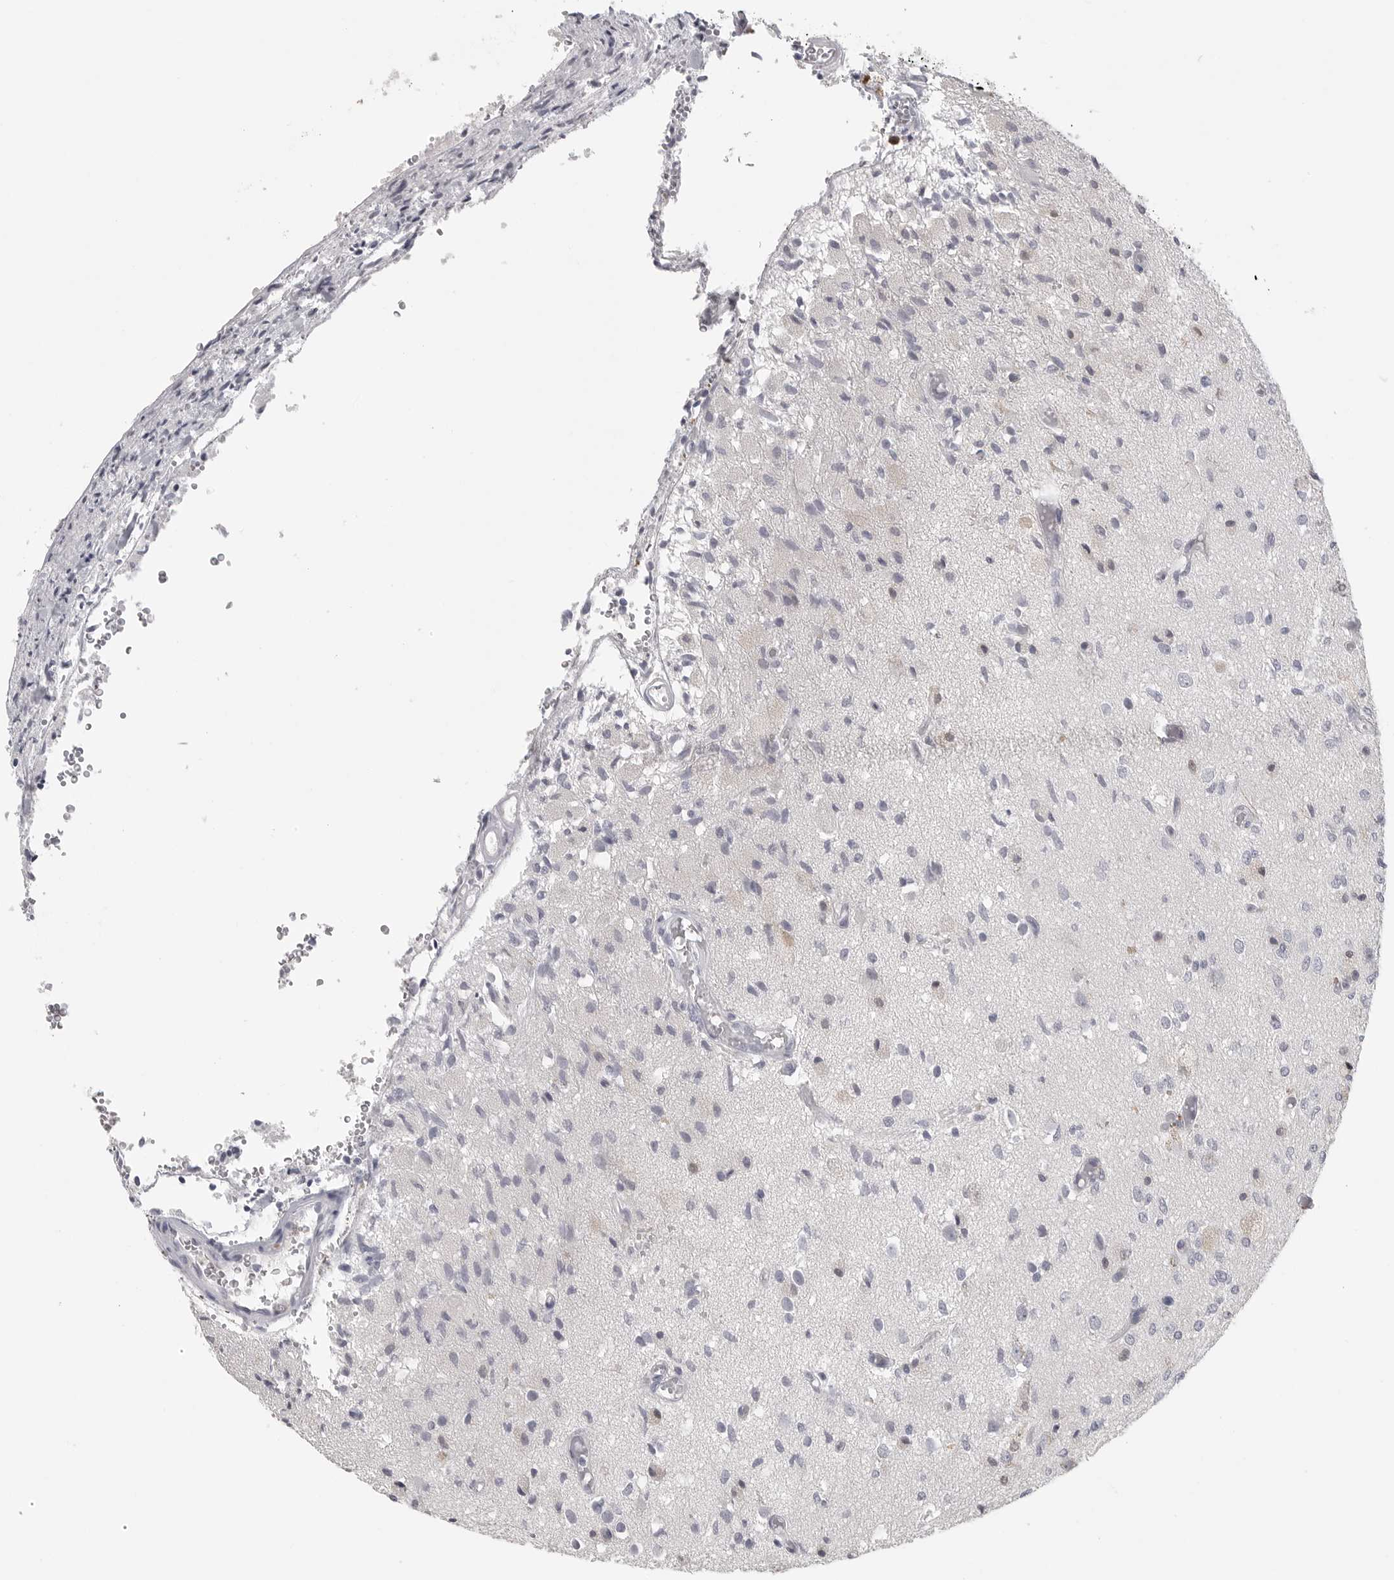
{"staining": {"intensity": "weak", "quantity": "<25%", "location": "nuclear"}, "tissue": "glioma", "cell_type": "Tumor cells", "image_type": "cancer", "snomed": [{"axis": "morphology", "description": "Normal tissue, NOS"}, {"axis": "morphology", "description": "Glioma, malignant, High grade"}, {"axis": "topography", "description": "Cerebral cortex"}], "caption": "This is a micrograph of immunohistochemistry (IHC) staining of malignant high-grade glioma, which shows no expression in tumor cells.", "gene": "HMGCS2", "patient": {"sex": "male", "age": 77}}